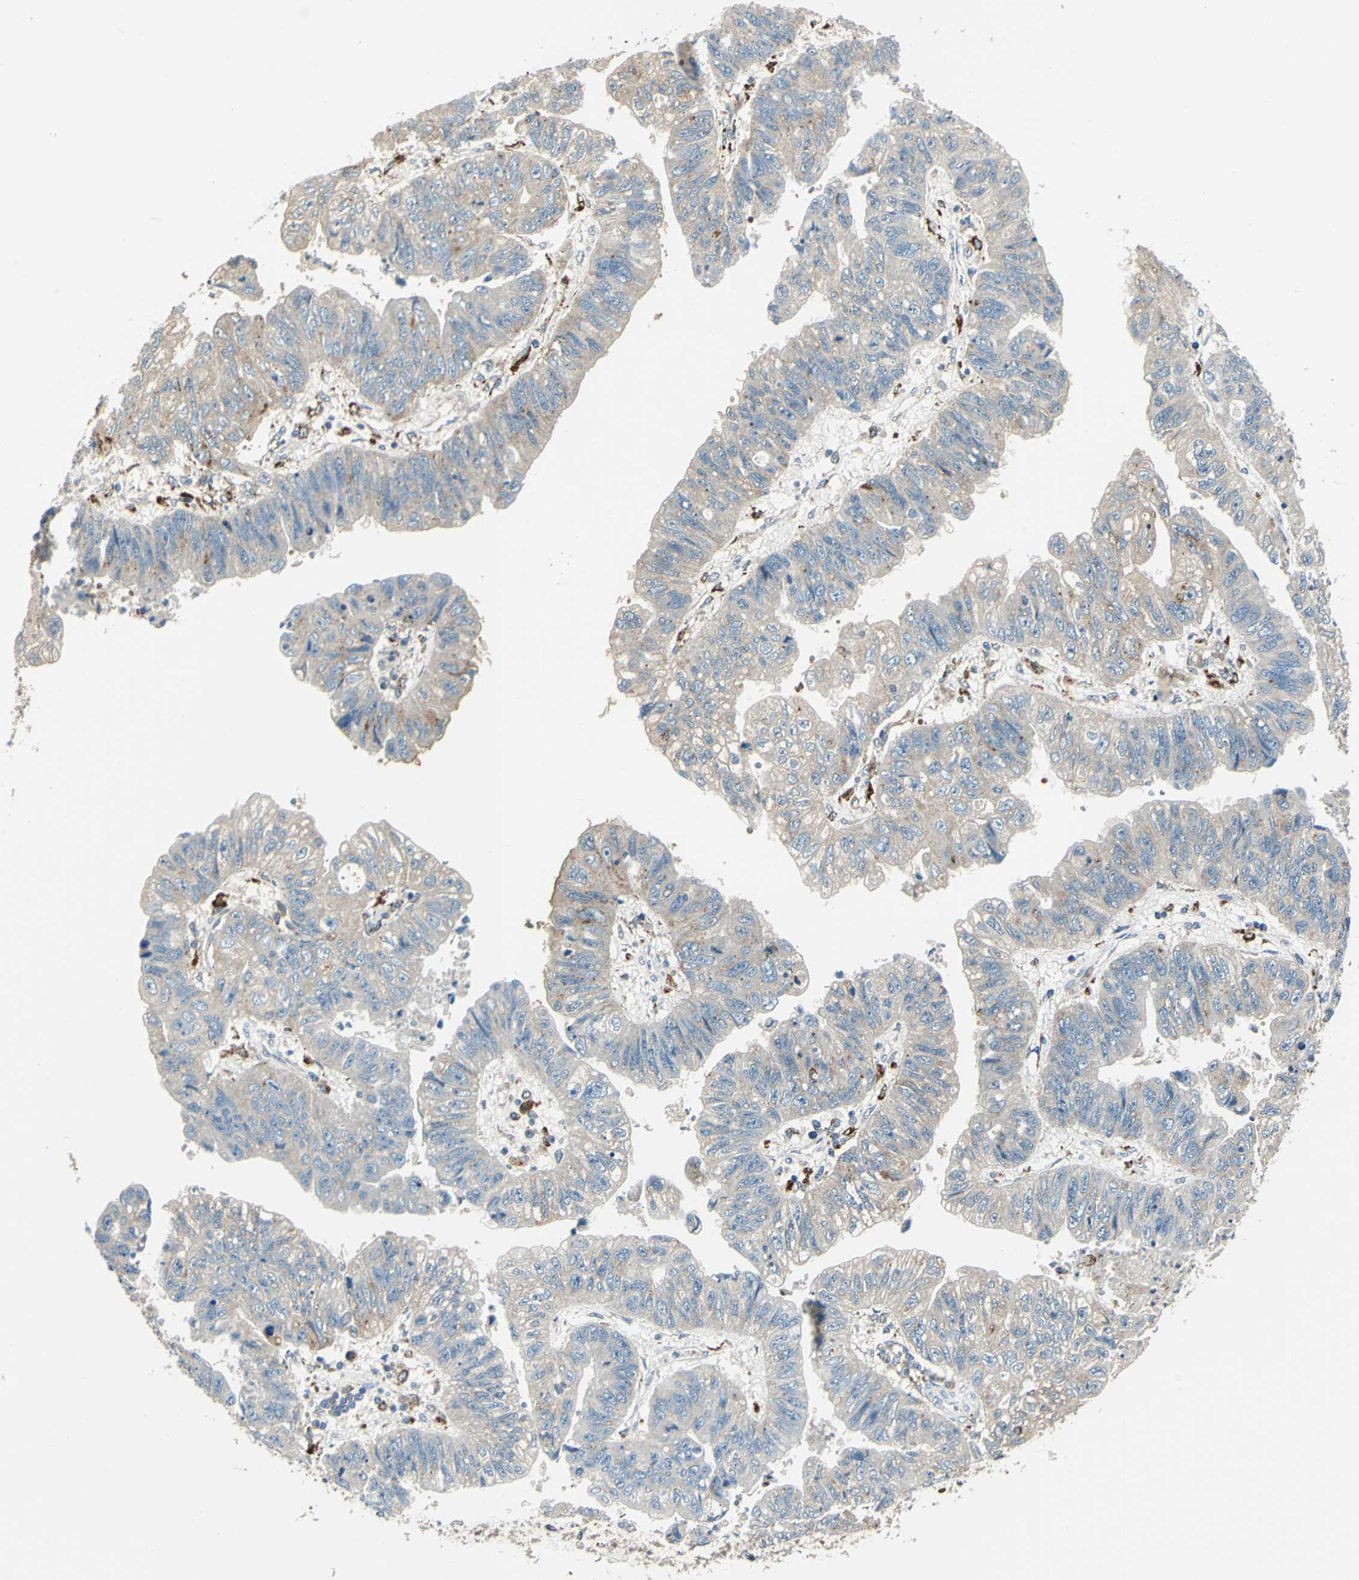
{"staining": {"intensity": "weak", "quantity": "25%-75%", "location": "cytoplasmic/membranous"}, "tissue": "stomach cancer", "cell_type": "Tumor cells", "image_type": "cancer", "snomed": [{"axis": "morphology", "description": "Adenocarcinoma, NOS"}, {"axis": "topography", "description": "Stomach"}], "caption": "The immunohistochemical stain highlights weak cytoplasmic/membranous staining in tumor cells of stomach cancer (adenocarcinoma) tissue. (brown staining indicates protein expression, while blue staining denotes nuclei).", "gene": "NIT1", "patient": {"sex": "male", "age": 59}}